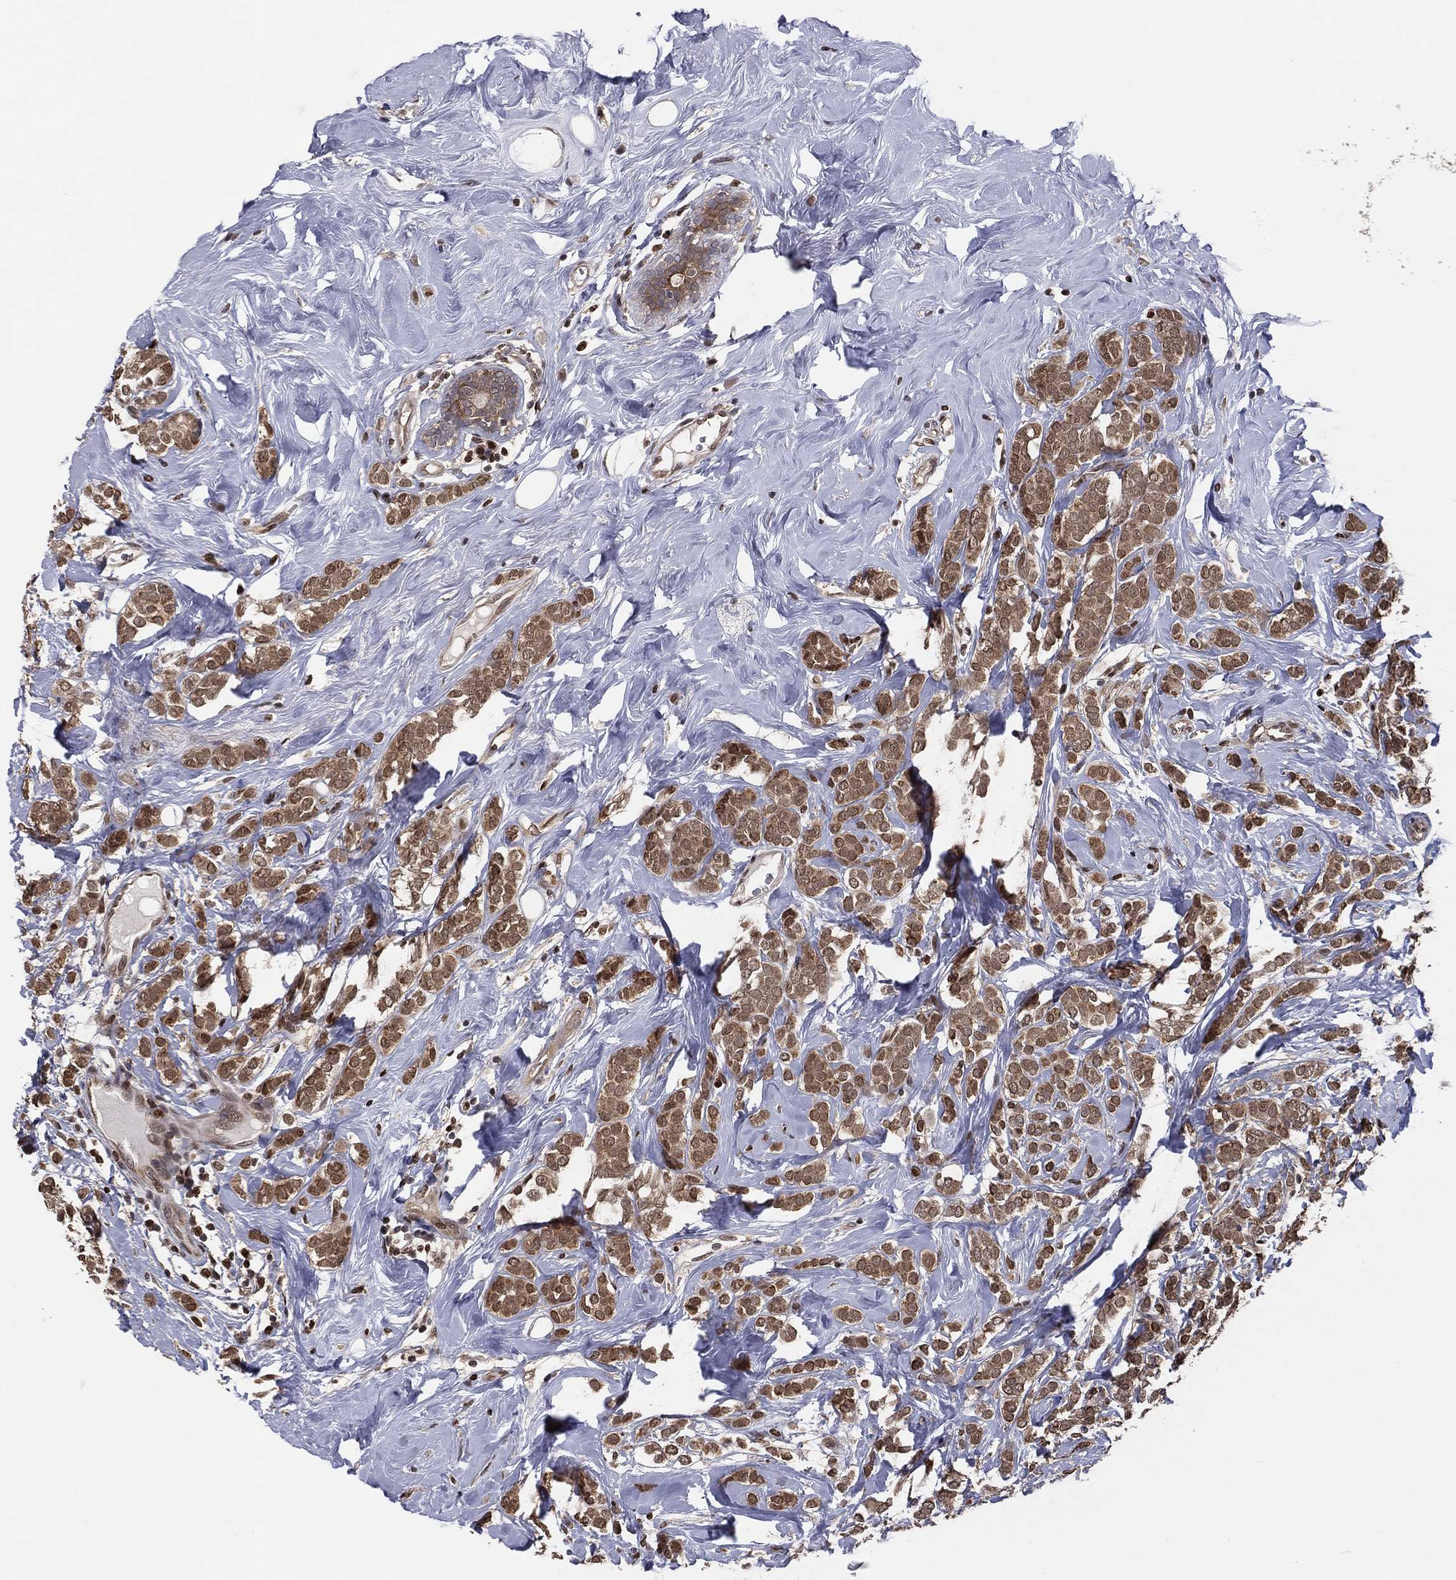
{"staining": {"intensity": "moderate", "quantity": ">75%", "location": "cytoplasmic/membranous,nuclear"}, "tissue": "breast cancer", "cell_type": "Tumor cells", "image_type": "cancer", "snomed": [{"axis": "morphology", "description": "Lobular carcinoma"}, {"axis": "topography", "description": "Breast"}], "caption": "The photomicrograph shows staining of breast cancer, revealing moderate cytoplasmic/membranous and nuclear protein positivity (brown color) within tumor cells.", "gene": "PSMA1", "patient": {"sex": "female", "age": 49}}